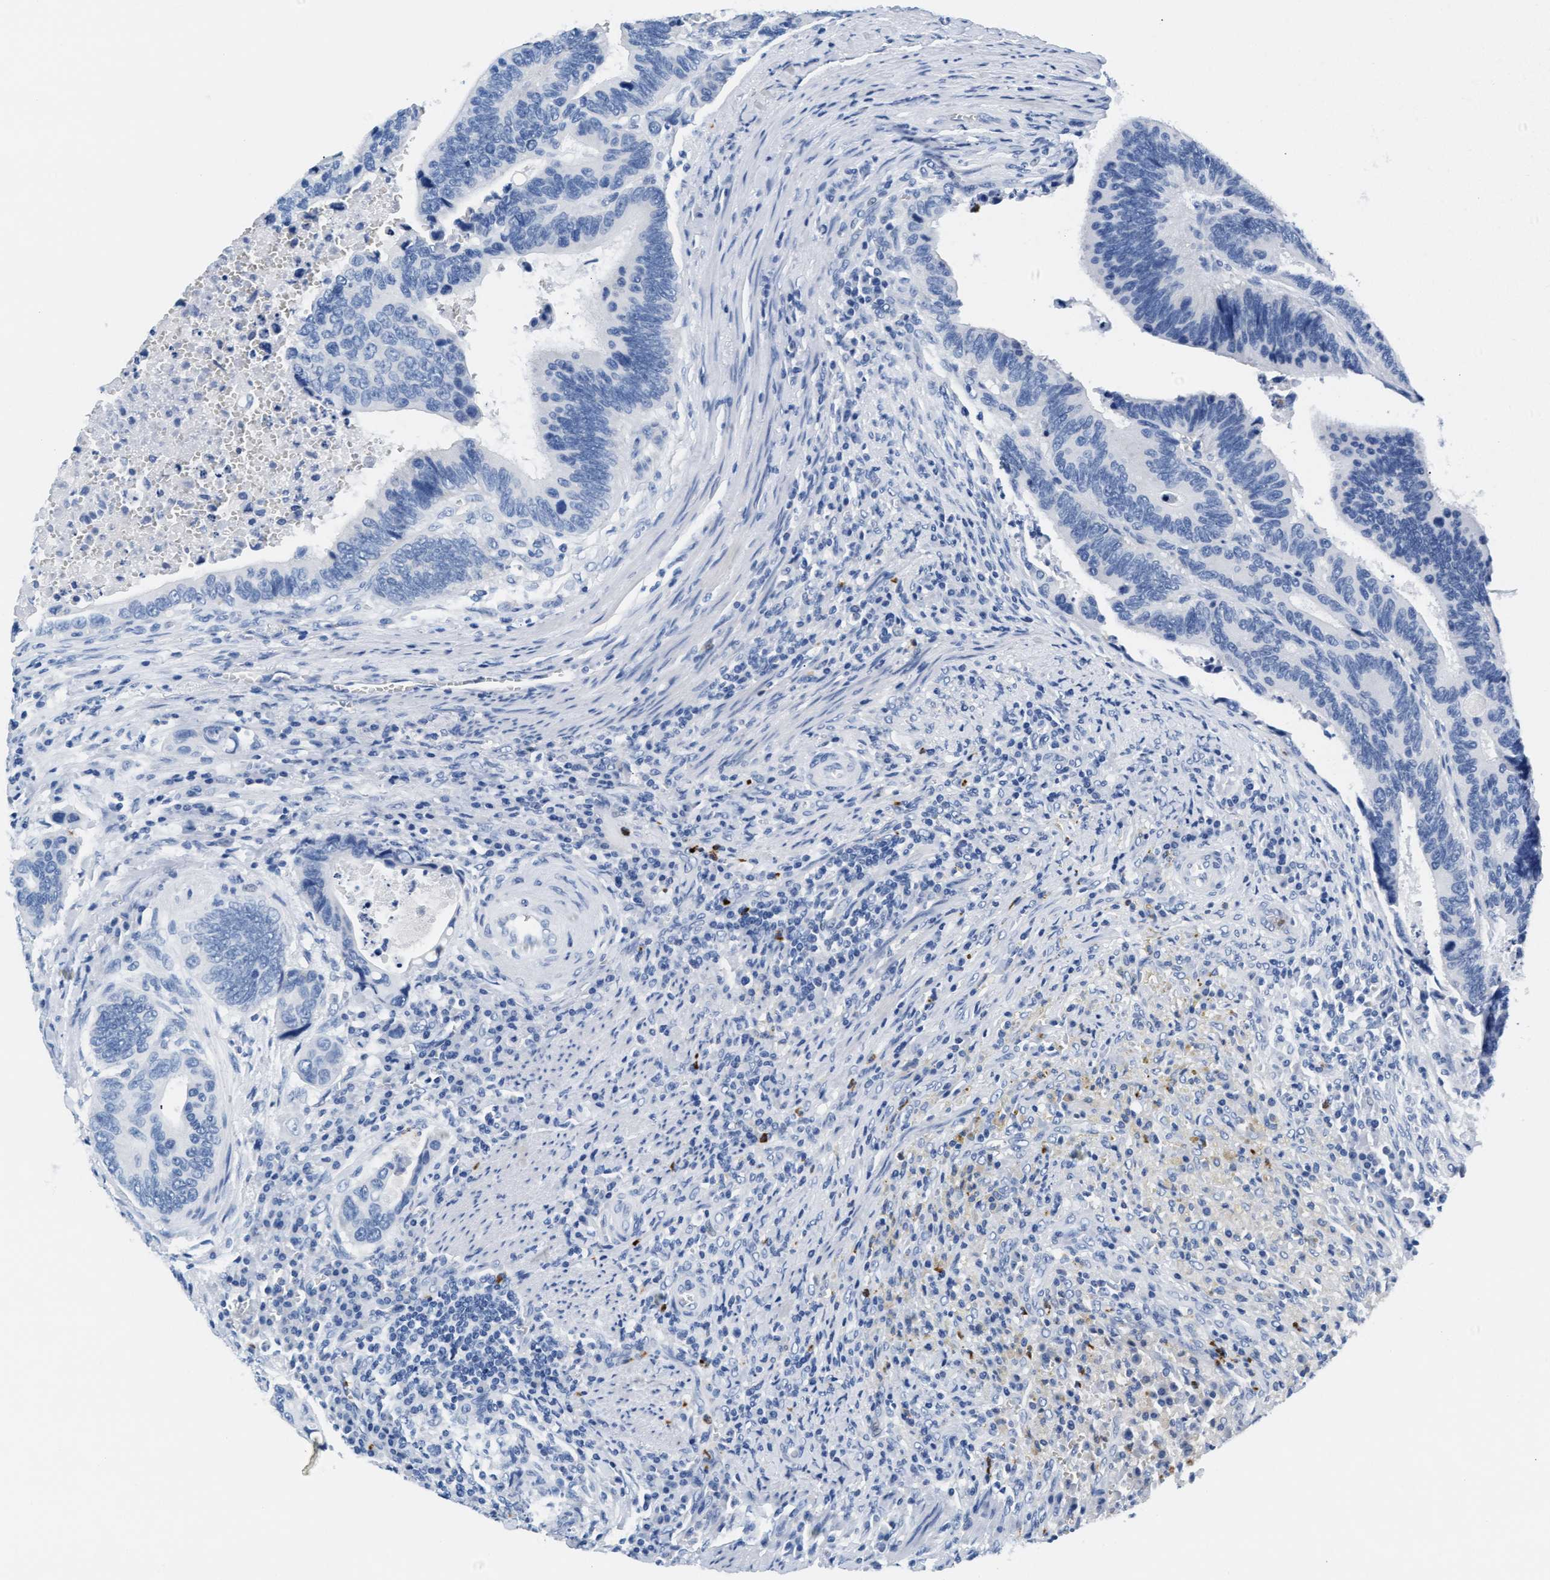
{"staining": {"intensity": "negative", "quantity": "none", "location": "none"}, "tissue": "colorectal cancer", "cell_type": "Tumor cells", "image_type": "cancer", "snomed": [{"axis": "morphology", "description": "Inflammation, NOS"}, {"axis": "morphology", "description": "Adenocarcinoma, NOS"}, {"axis": "topography", "description": "Colon"}], "caption": "Colorectal cancer stained for a protein using immunohistochemistry reveals no staining tumor cells.", "gene": "MMP8", "patient": {"sex": "male", "age": 72}}